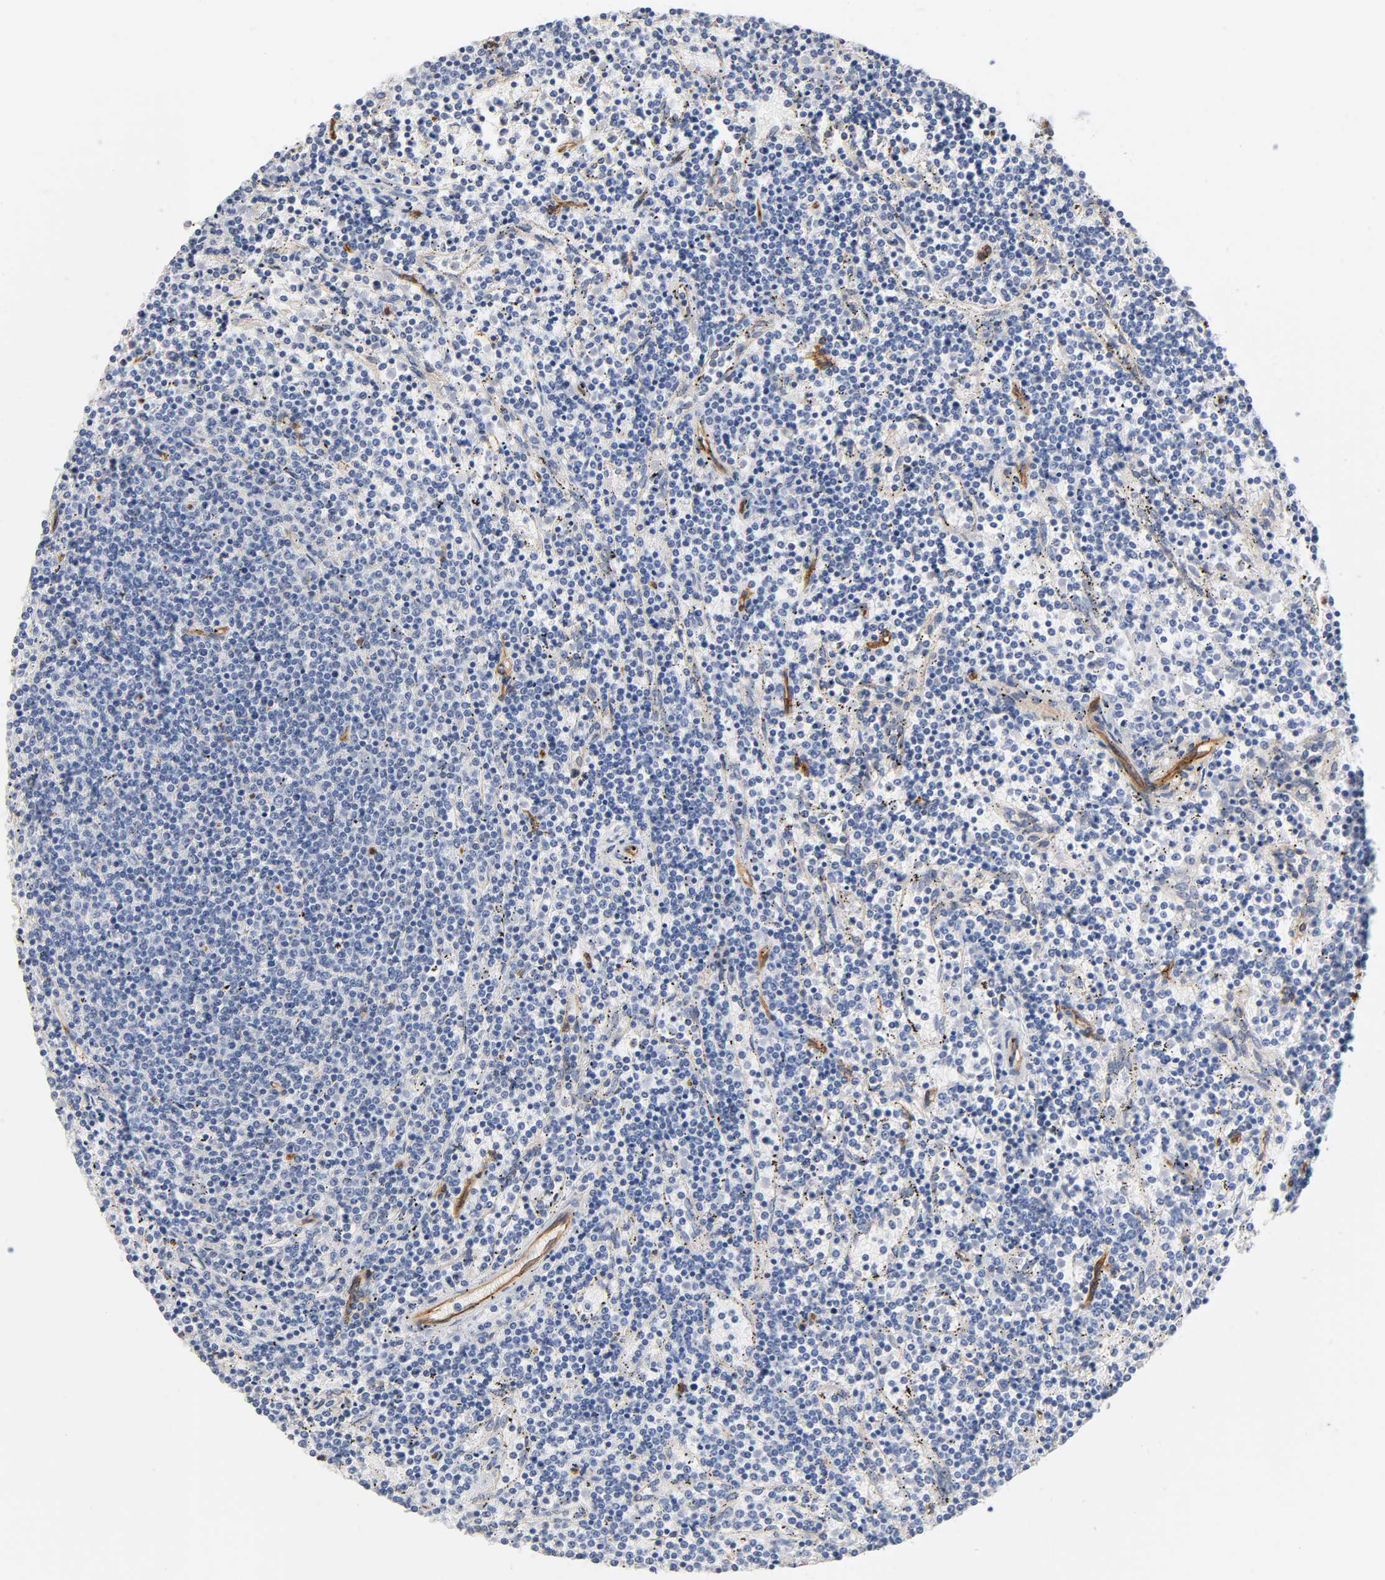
{"staining": {"intensity": "negative", "quantity": "none", "location": "none"}, "tissue": "lymphoma", "cell_type": "Tumor cells", "image_type": "cancer", "snomed": [{"axis": "morphology", "description": "Malignant lymphoma, non-Hodgkin's type, Low grade"}, {"axis": "topography", "description": "Spleen"}], "caption": "The immunohistochemistry (IHC) micrograph has no significant staining in tumor cells of lymphoma tissue.", "gene": "SPTAN1", "patient": {"sex": "female", "age": 50}}